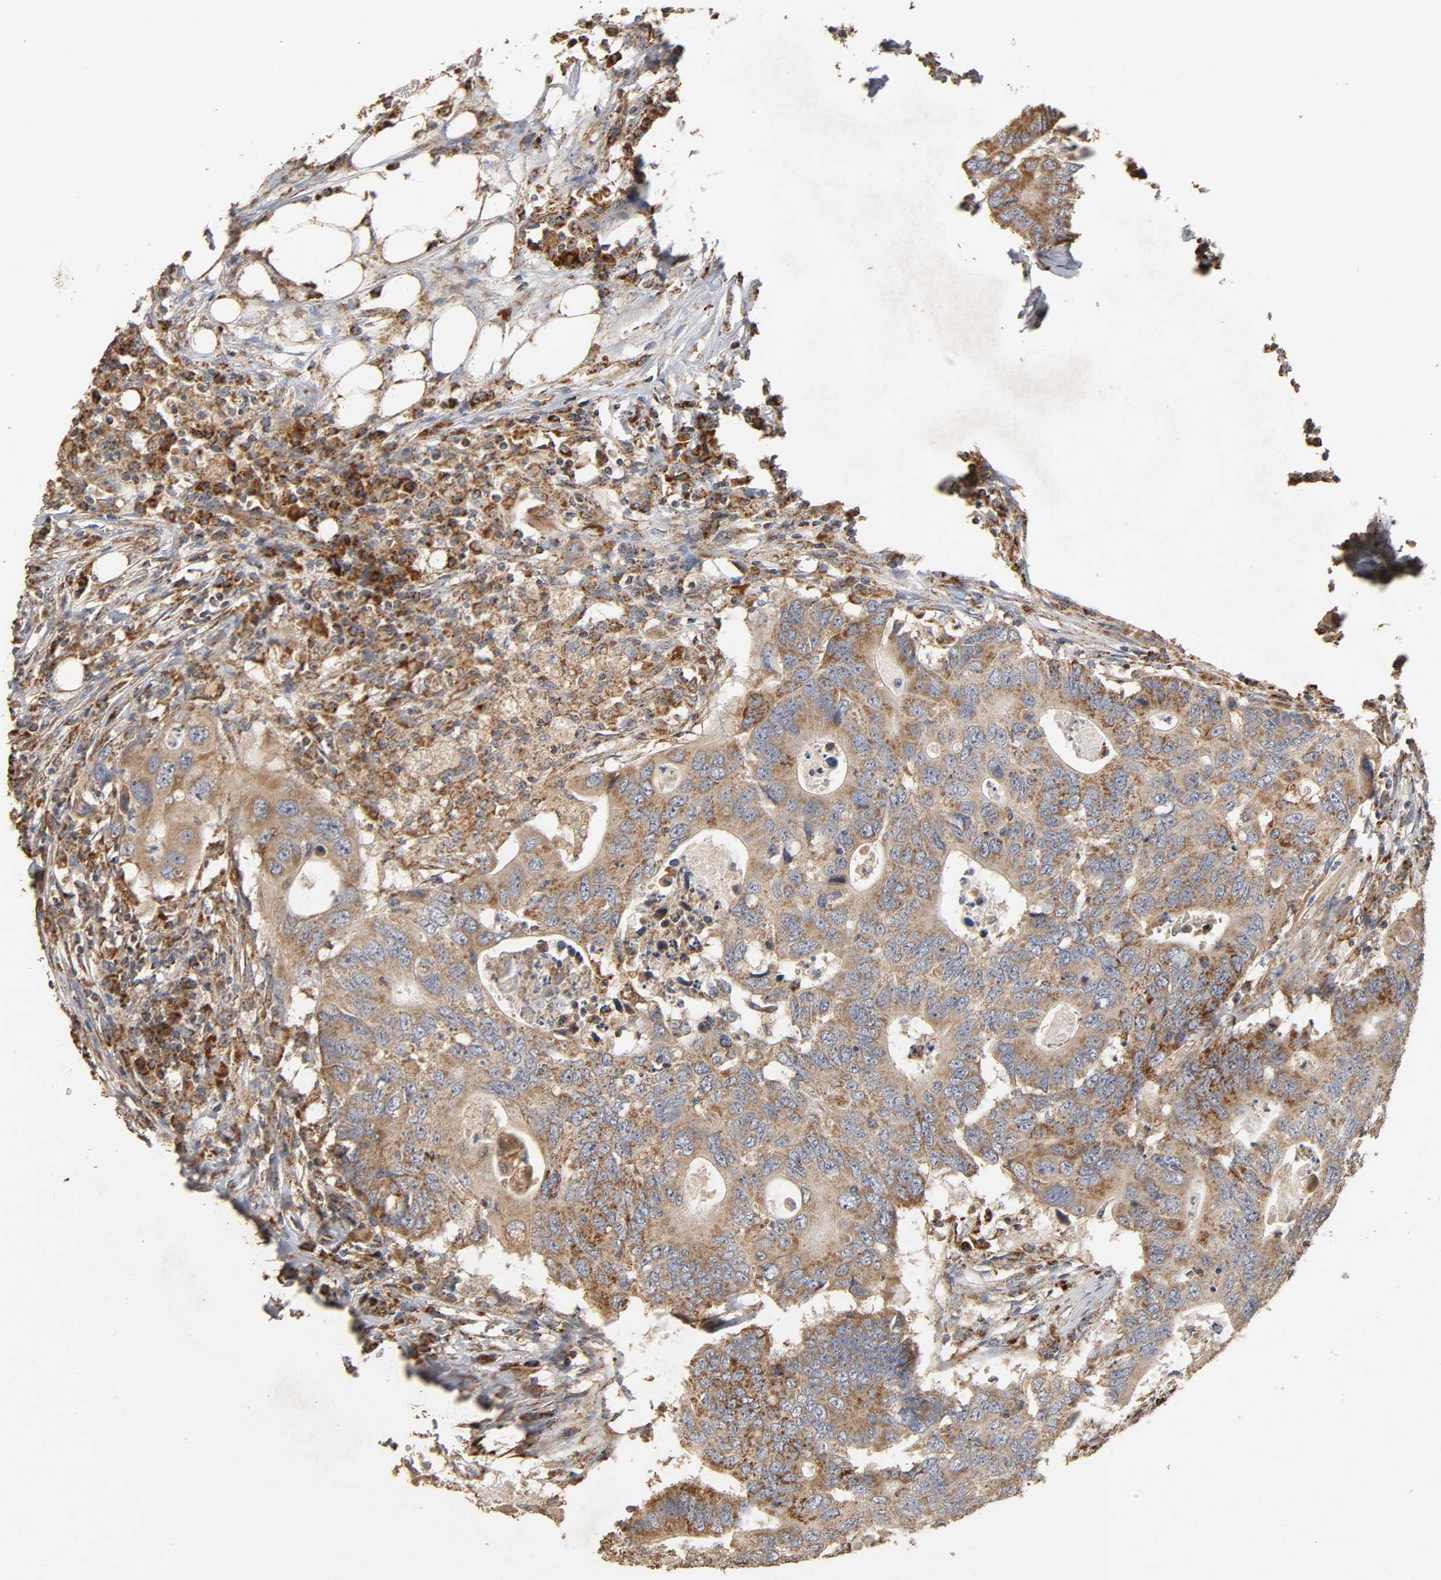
{"staining": {"intensity": "moderate", "quantity": ">75%", "location": "cytoplasmic/membranous"}, "tissue": "colorectal cancer", "cell_type": "Tumor cells", "image_type": "cancer", "snomed": [{"axis": "morphology", "description": "Adenocarcinoma, NOS"}, {"axis": "topography", "description": "Colon"}], "caption": "Protein staining exhibits moderate cytoplasmic/membranous staining in about >75% of tumor cells in colorectal cancer (adenocarcinoma).", "gene": "NDUFS3", "patient": {"sex": "male", "age": 71}}